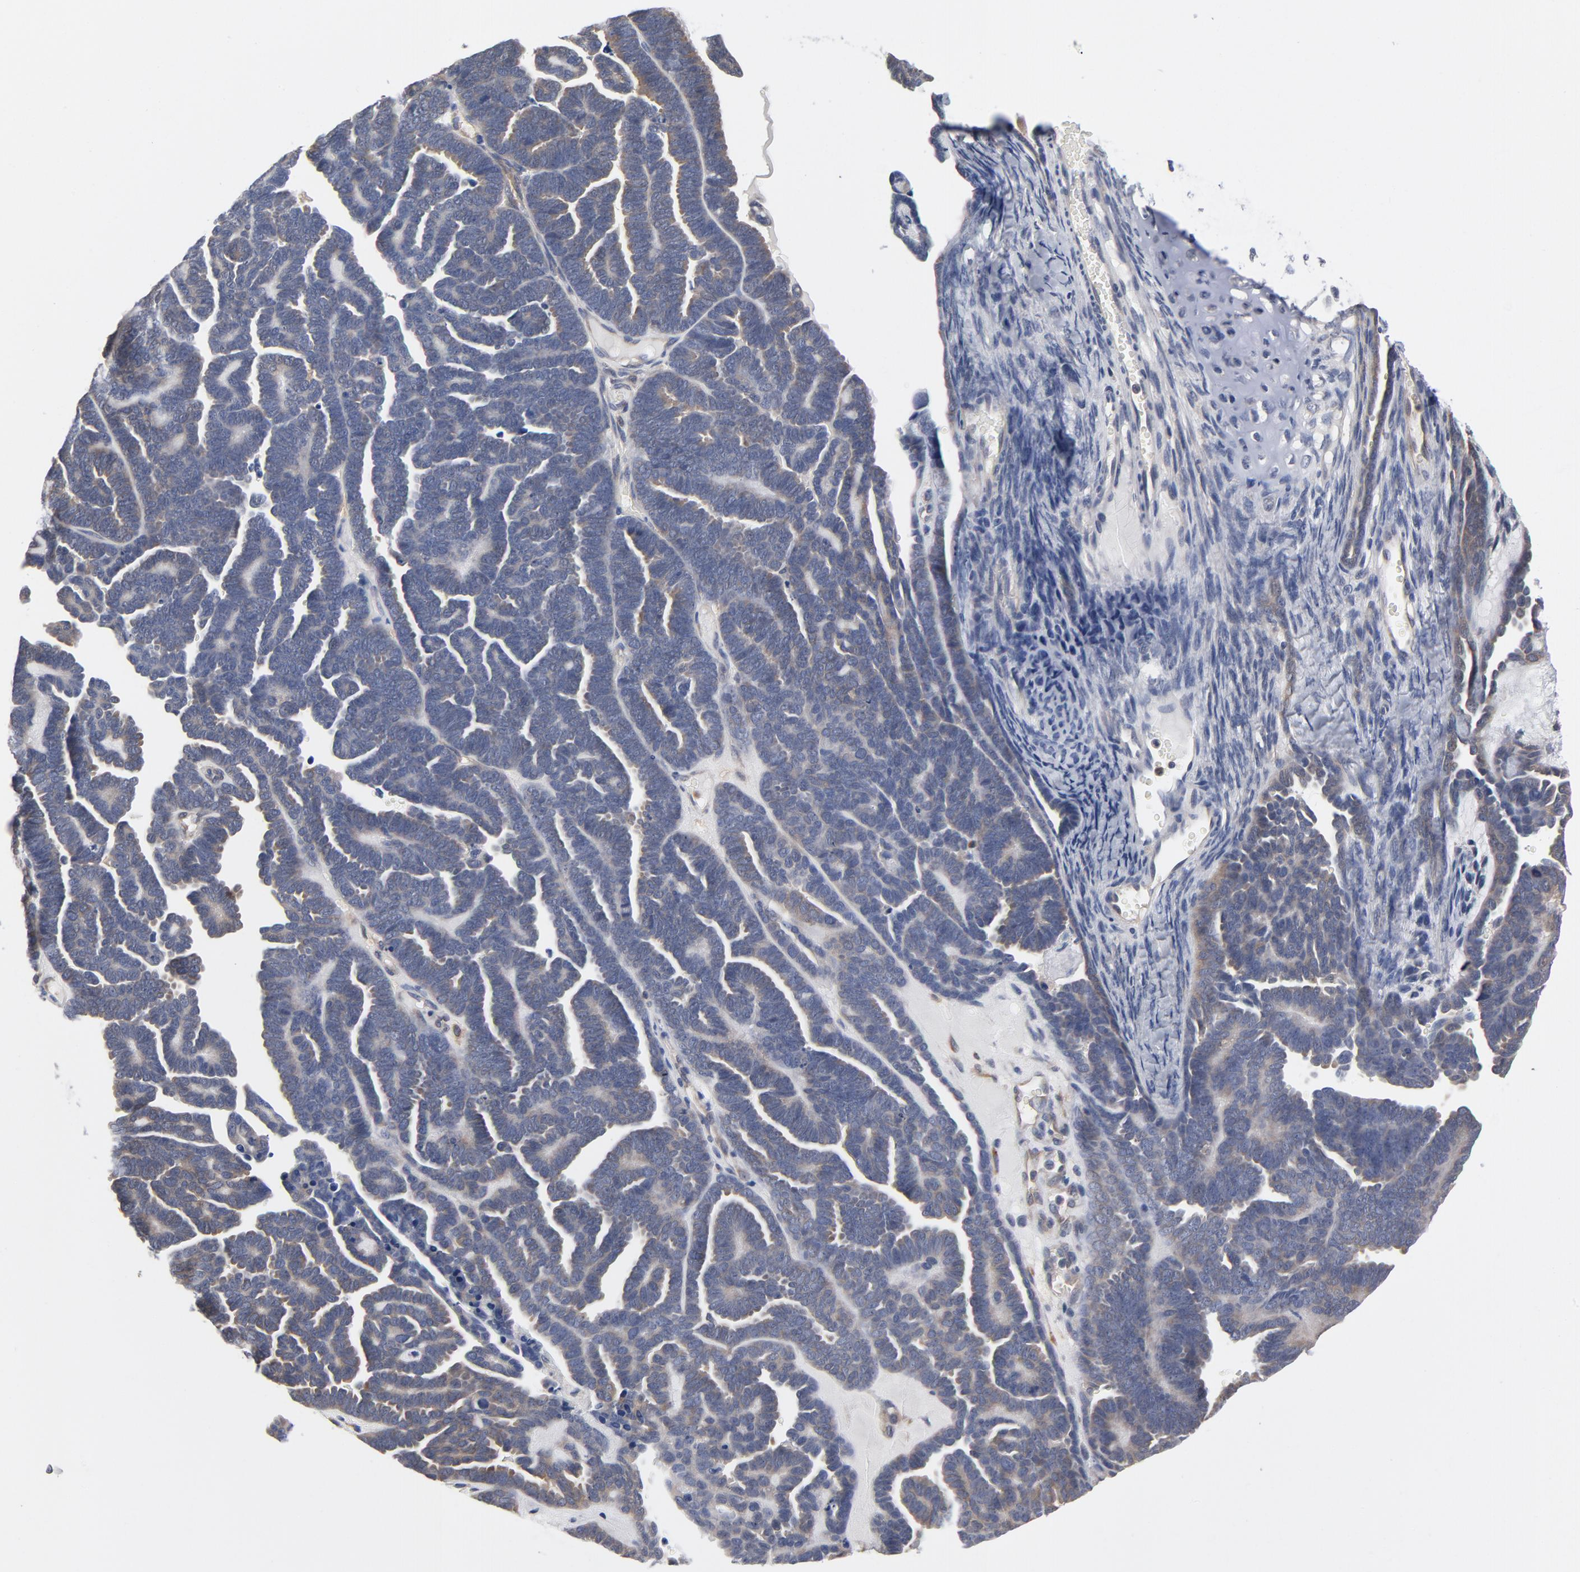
{"staining": {"intensity": "negative", "quantity": "none", "location": "none"}, "tissue": "endometrial cancer", "cell_type": "Tumor cells", "image_type": "cancer", "snomed": [{"axis": "morphology", "description": "Neoplasm, malignant, NOS"}, {"axis": "topography", "description": "Endometrium"}], "caption": "The micrograph reveals no staining of tumor cells in endometrial malignant neoplasm.", "gene": "ASMTL", "patient": {"sex": "female", "age": 74}}